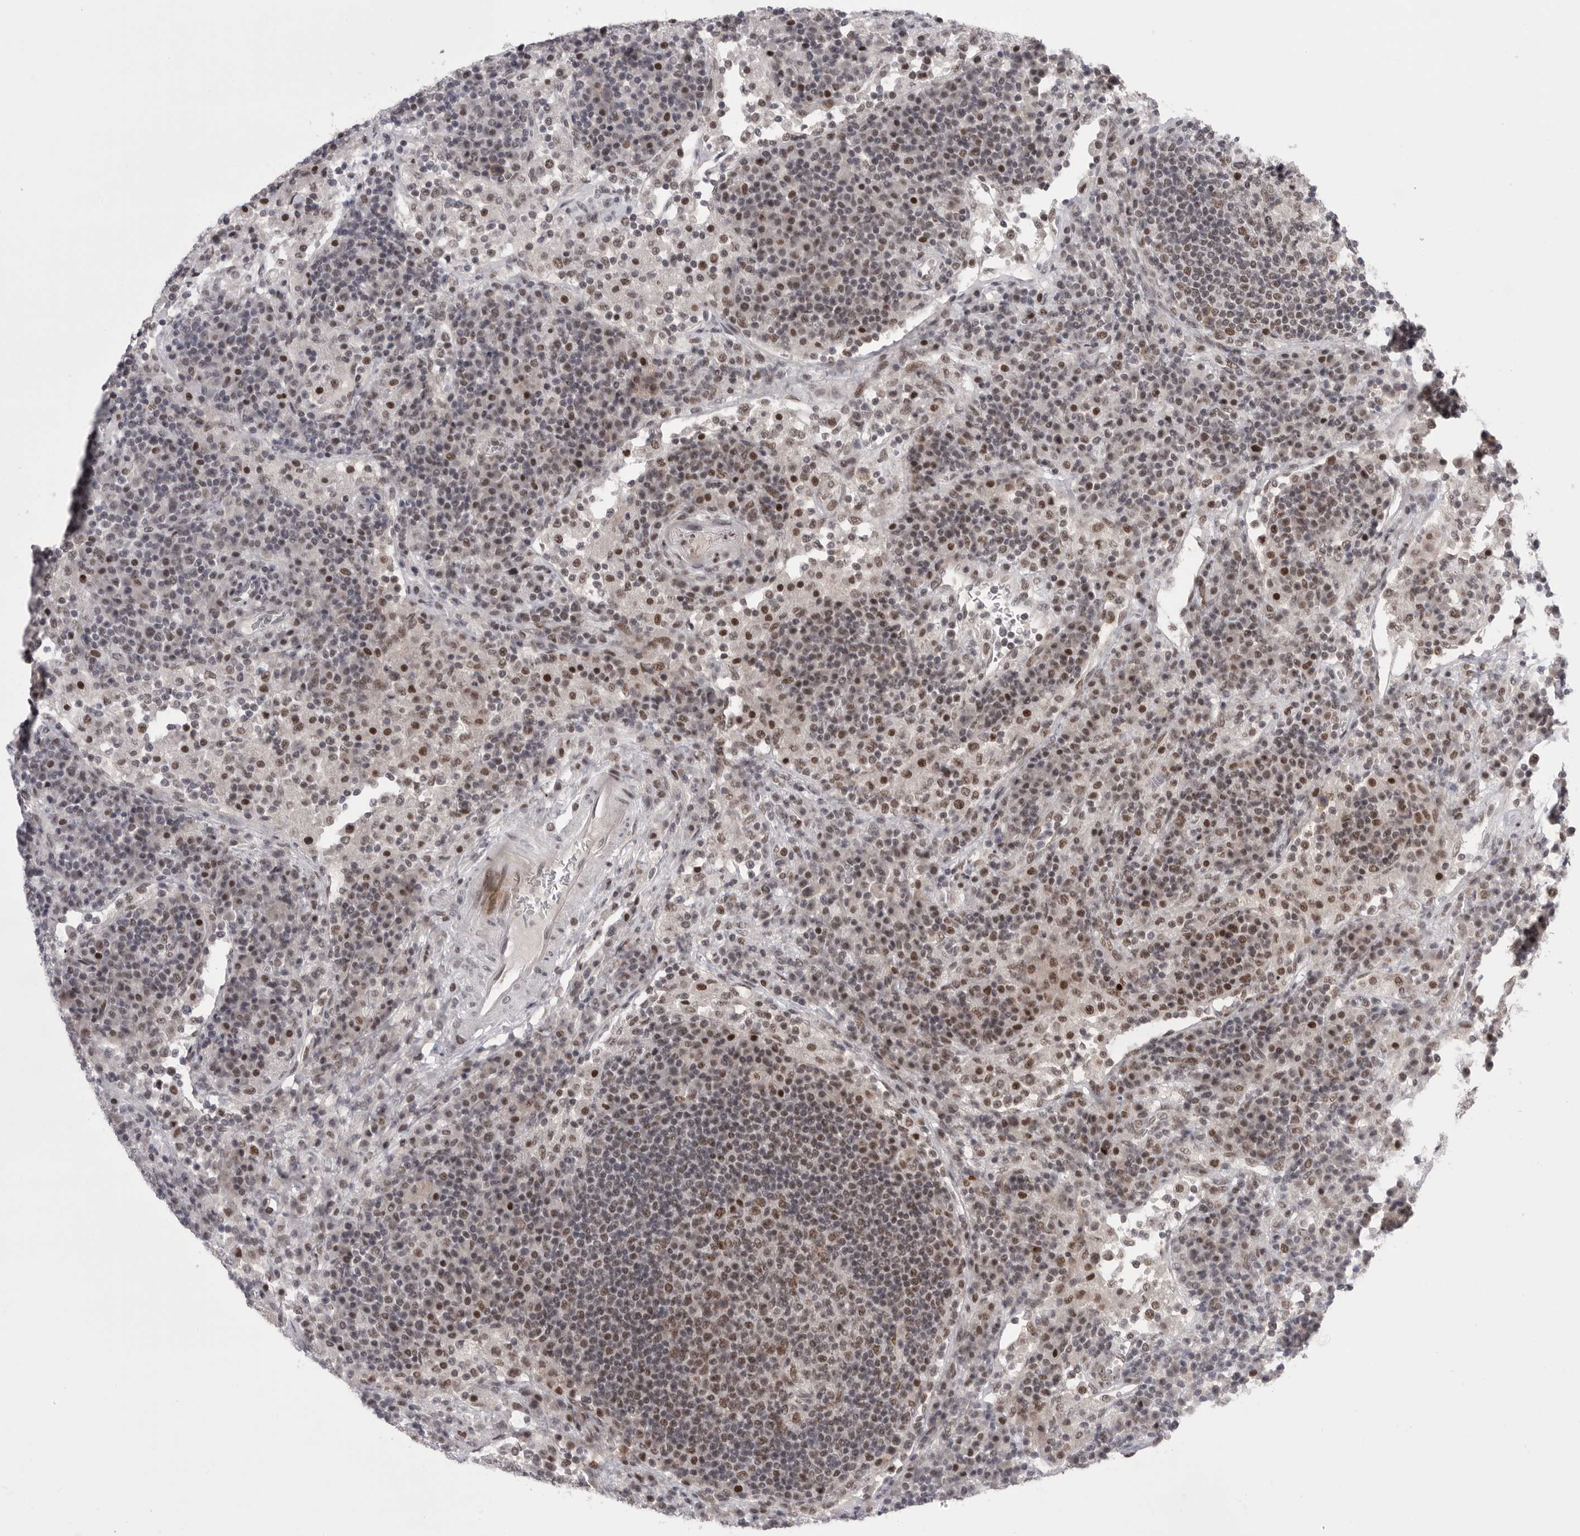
{"staining": {"intensity": "moderate", "quantity": ">75%", "location": "nuclear"}, "tissue": "lymph node", "cell_type": "Germinal center cells", "image_type": "normal", "snomed": [{"axis": "morphology", "description": "Normal tissue, NOS"}, {"axis": "topography", "description": "Lymph node"}], "caption": "Immunohistochemical staining of unremarkable lymph node demonstrates medium levels of moderate nuclear staining in approximately >75% of germinal center cells.", "gene": "POU5F1", "patient": {"sex": "female", "age": 53}}